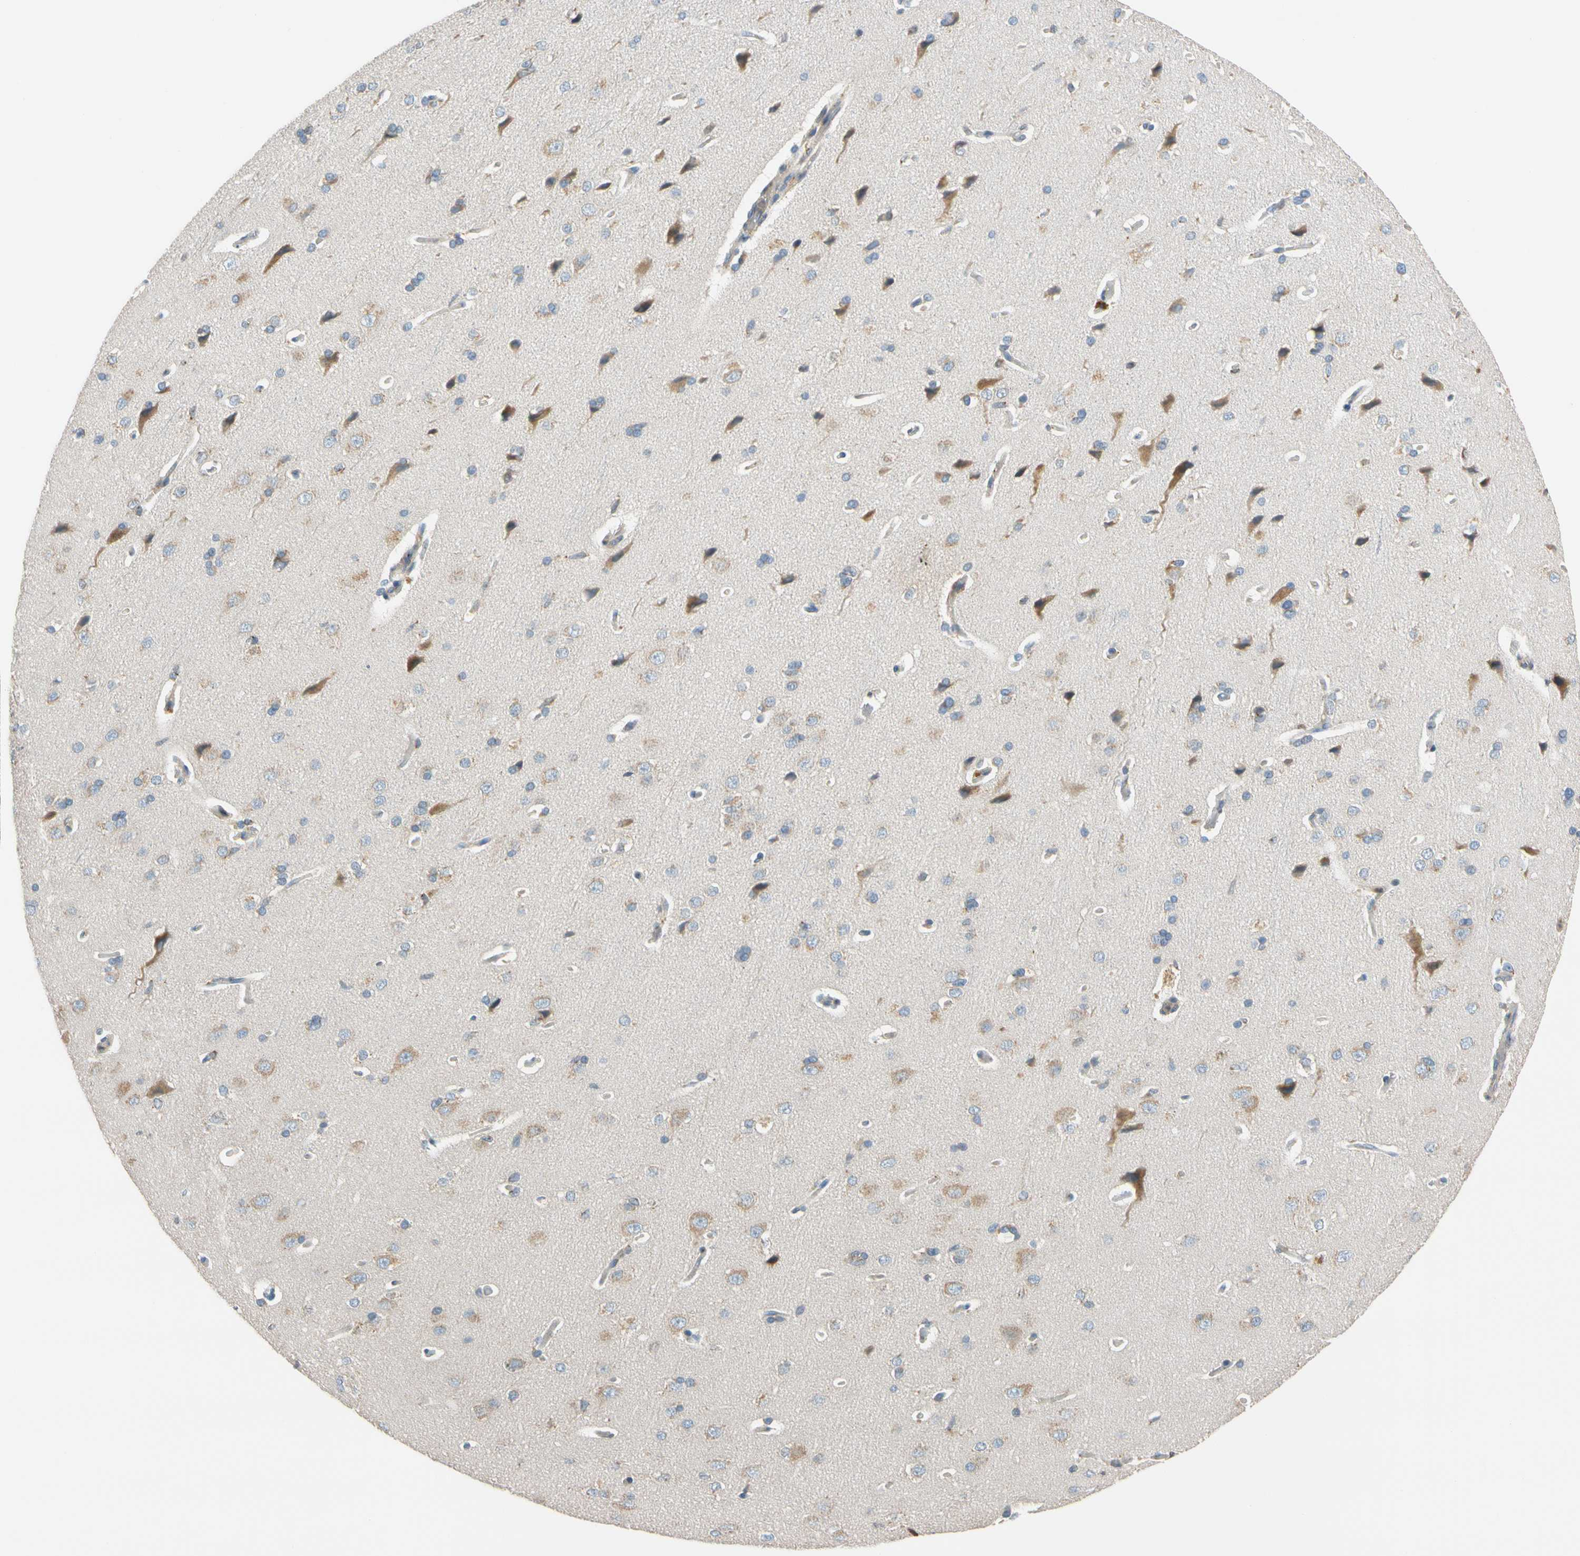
{"staining": {"intensity": "negative", "quantity": "none", "location": "none"}, "tissue": "cerebral cortex", "cell_type": "Endothelial cells", "image_type": "normal", "snomed": [{"axis": "morphology", "description": "Normal tissue, NOS"}, {"axis": "topography", "description": "Cerebral cortex"}], "caption": "Endothelial cells are negative for brown protein staining in normal cerebral cortex. The staining is performed using DAB brown chromogen with nuclei counter-stained in using hematoxylin.", "gene": "GPSM2", "patient": {"sex": "male", "age": 62}}